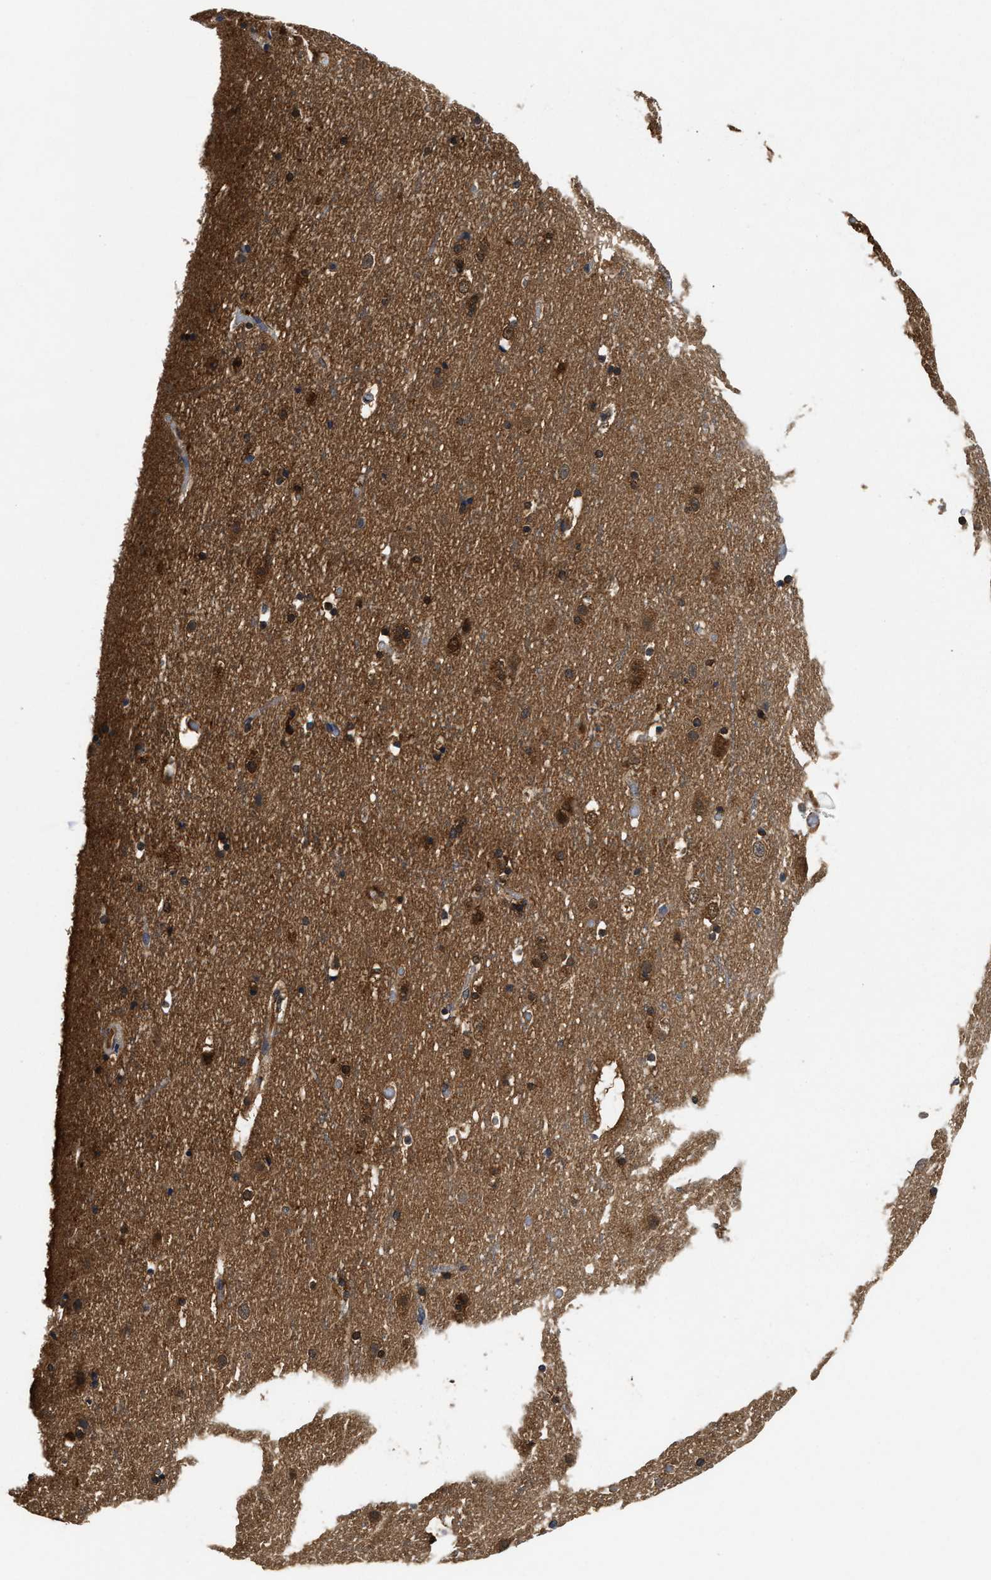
{"staining": {"intensity": "moderate", "quantity": ">75%", "location": "cytoplasmic/membranous"}, "tissue": "cerebral cortex", "cell_type": "Endothelial cells", "image_type": "normal", "snomed": [{"axis": "morphology", "description": "Normal tissue, NOS"}, {"axis": "topography", "description": "Cerebral cortex"}], "caption": "Endothelial cells show moderate cytoplasmic/membranous positivity in approximately >75% of cells in unremarkable cerebral cortex.", "gene": "ACAT2", "patient": {"sex": "male", "age": 45}}